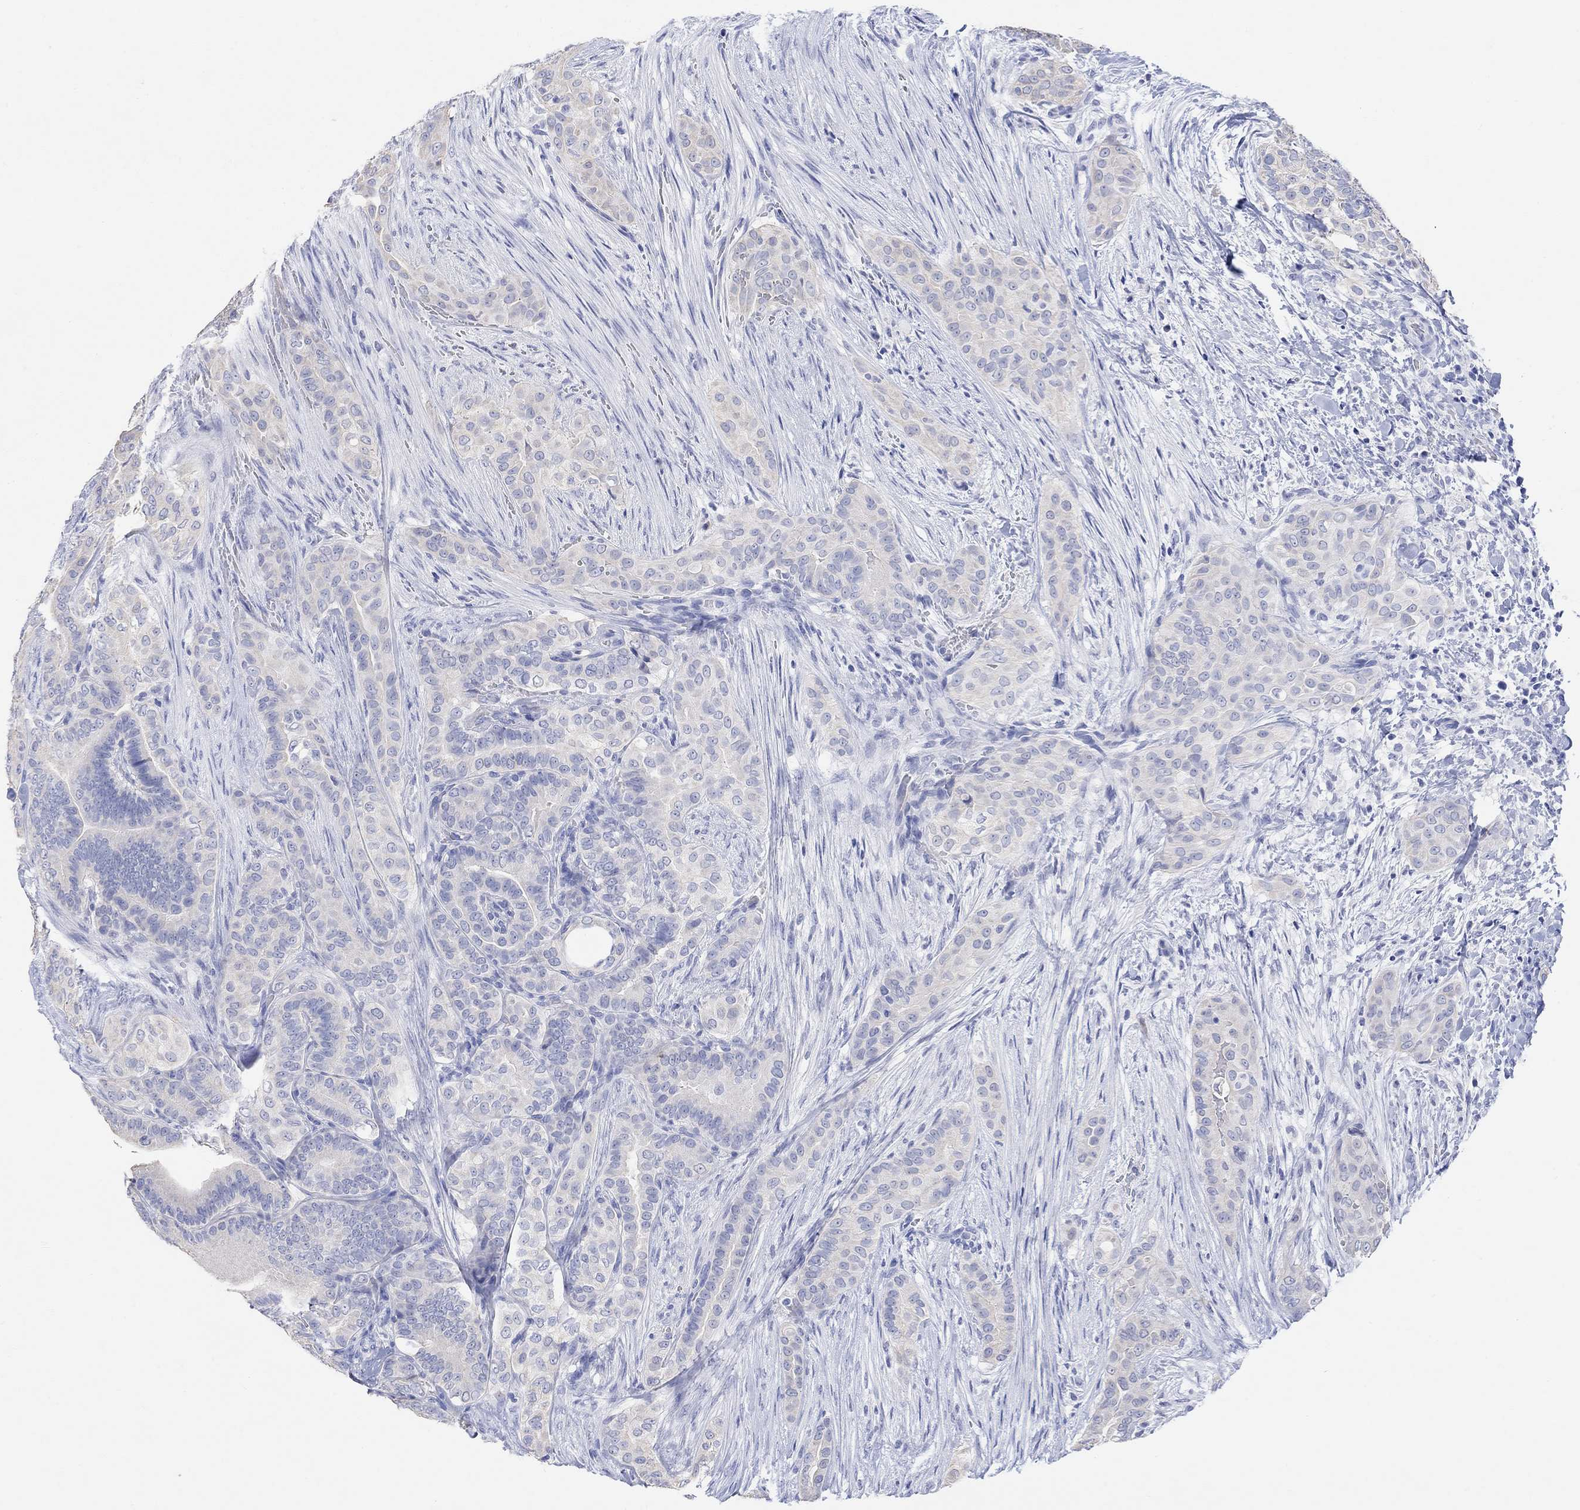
{"staining": {"intensity": "negative", "quantity": "none", "location": "none"}, "tissue": "thyroid cancer", "cell_type": "Tumor cells", "image_type": "cancer", "snomed": [{"axis": "morphology", "description": "Papillary adenocarcinoma, NOS"}, {"axis": "topography", "description": "Thyroid gland"}], "caption": "High power microscopy image of an IHC image of thyroid cancer, revealing no significant staining in tumor cells. (DAB immunohistochemistry (IHC), high magnification).", "gene": "TYR", "patient": {"sex": "male", "age": 61}}